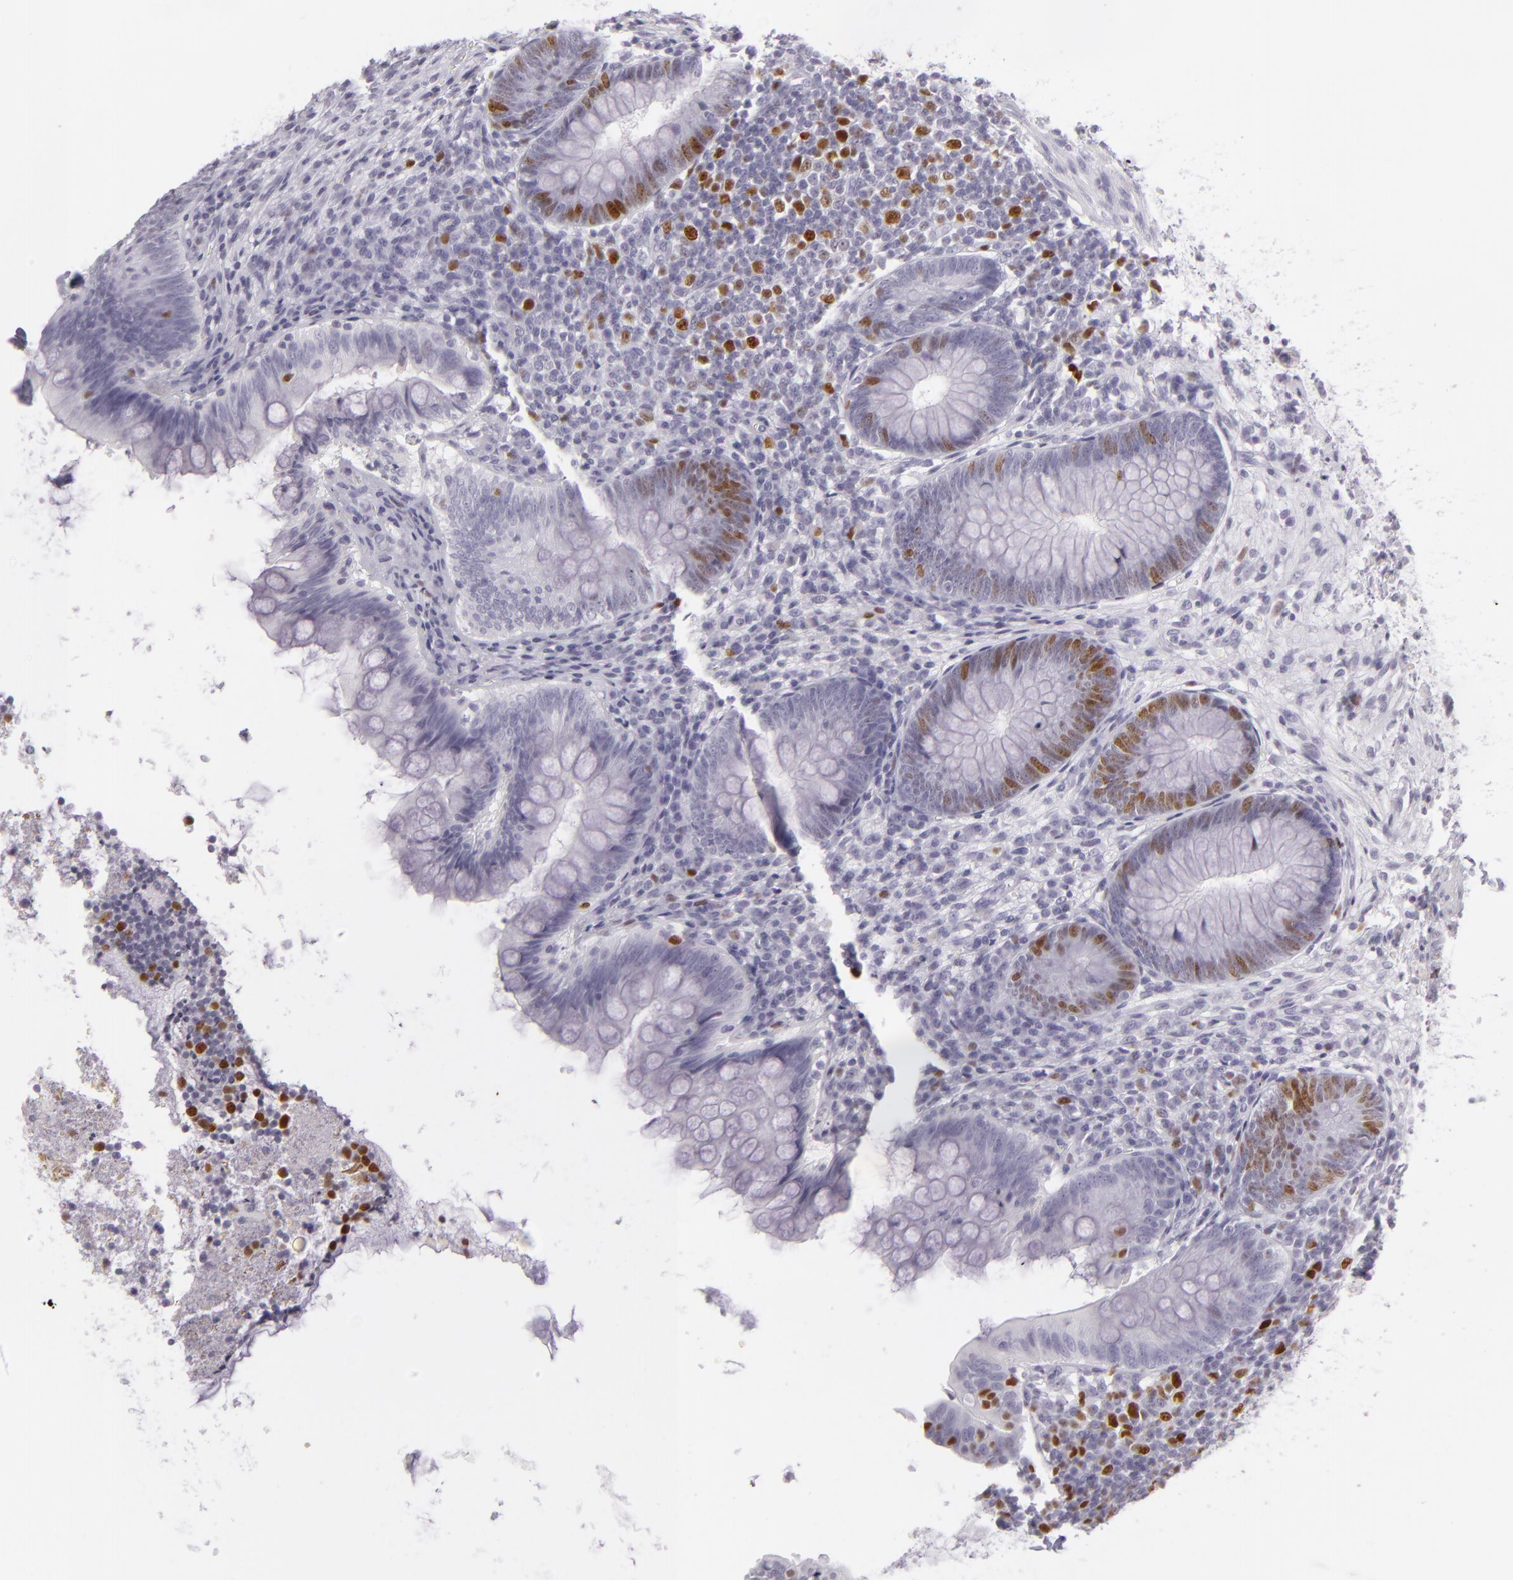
{"staining": {"intensity": "moderate", "quantity": "<25%", "location": "nuclear"}, "tissue": "appendix", "cell_type": "Glandular cells", "image_type": "normal", "snomed": [{"axis": "morphology", "description": "Normal tissue, NOS"}, {"axis": "topography", "description": "Appendix"}], "caption": "Protein expression analysis of benign human appendix reveals moderate nuclear positivity in about <25% of glandular cells.", "gene": "MCM3", "patient": {"sex": "female", "age": 66}}